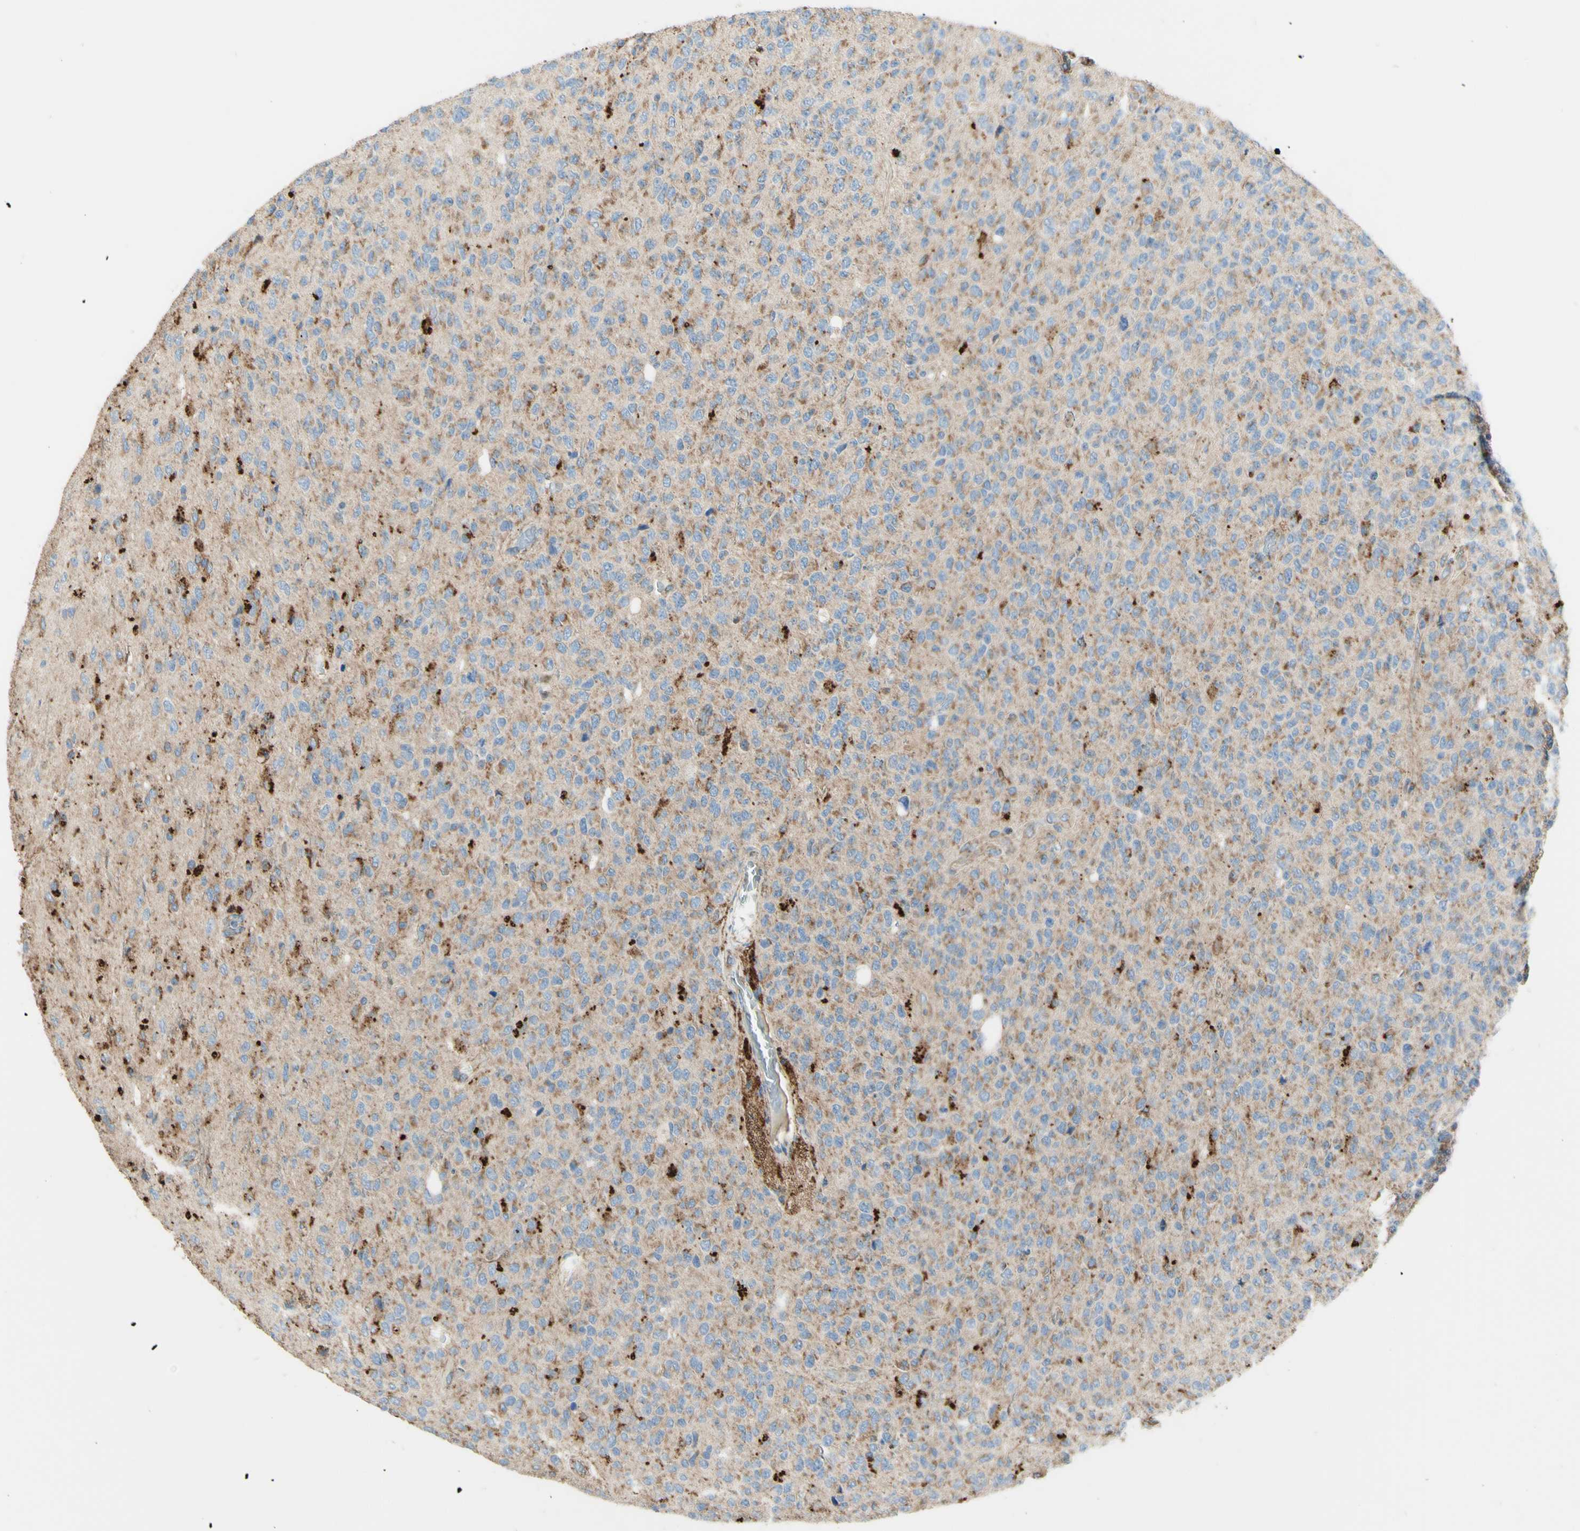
{"staining": {"intensity": "strong", "quantity": "<25%", "location": "cytoplasmic/membranous"}, "tissue": "glioma", "cell_type": "Tumor cells", "image_type": "cancer", "snomed": [{"axis": "morphology", "description": "Glioma, malignant, High grade"}, {"axis": "topography", "description": "pancreas cauda"}], "caption": "DAB (3,3'-diaminobenzidine) immunohistochemical staining of human glioma reveals strong cytoplasmic/membranous protein expression in about <25% of tumor cells.", "gene": "ARMC10", "patient": {"sex": "male", "age": 60}}